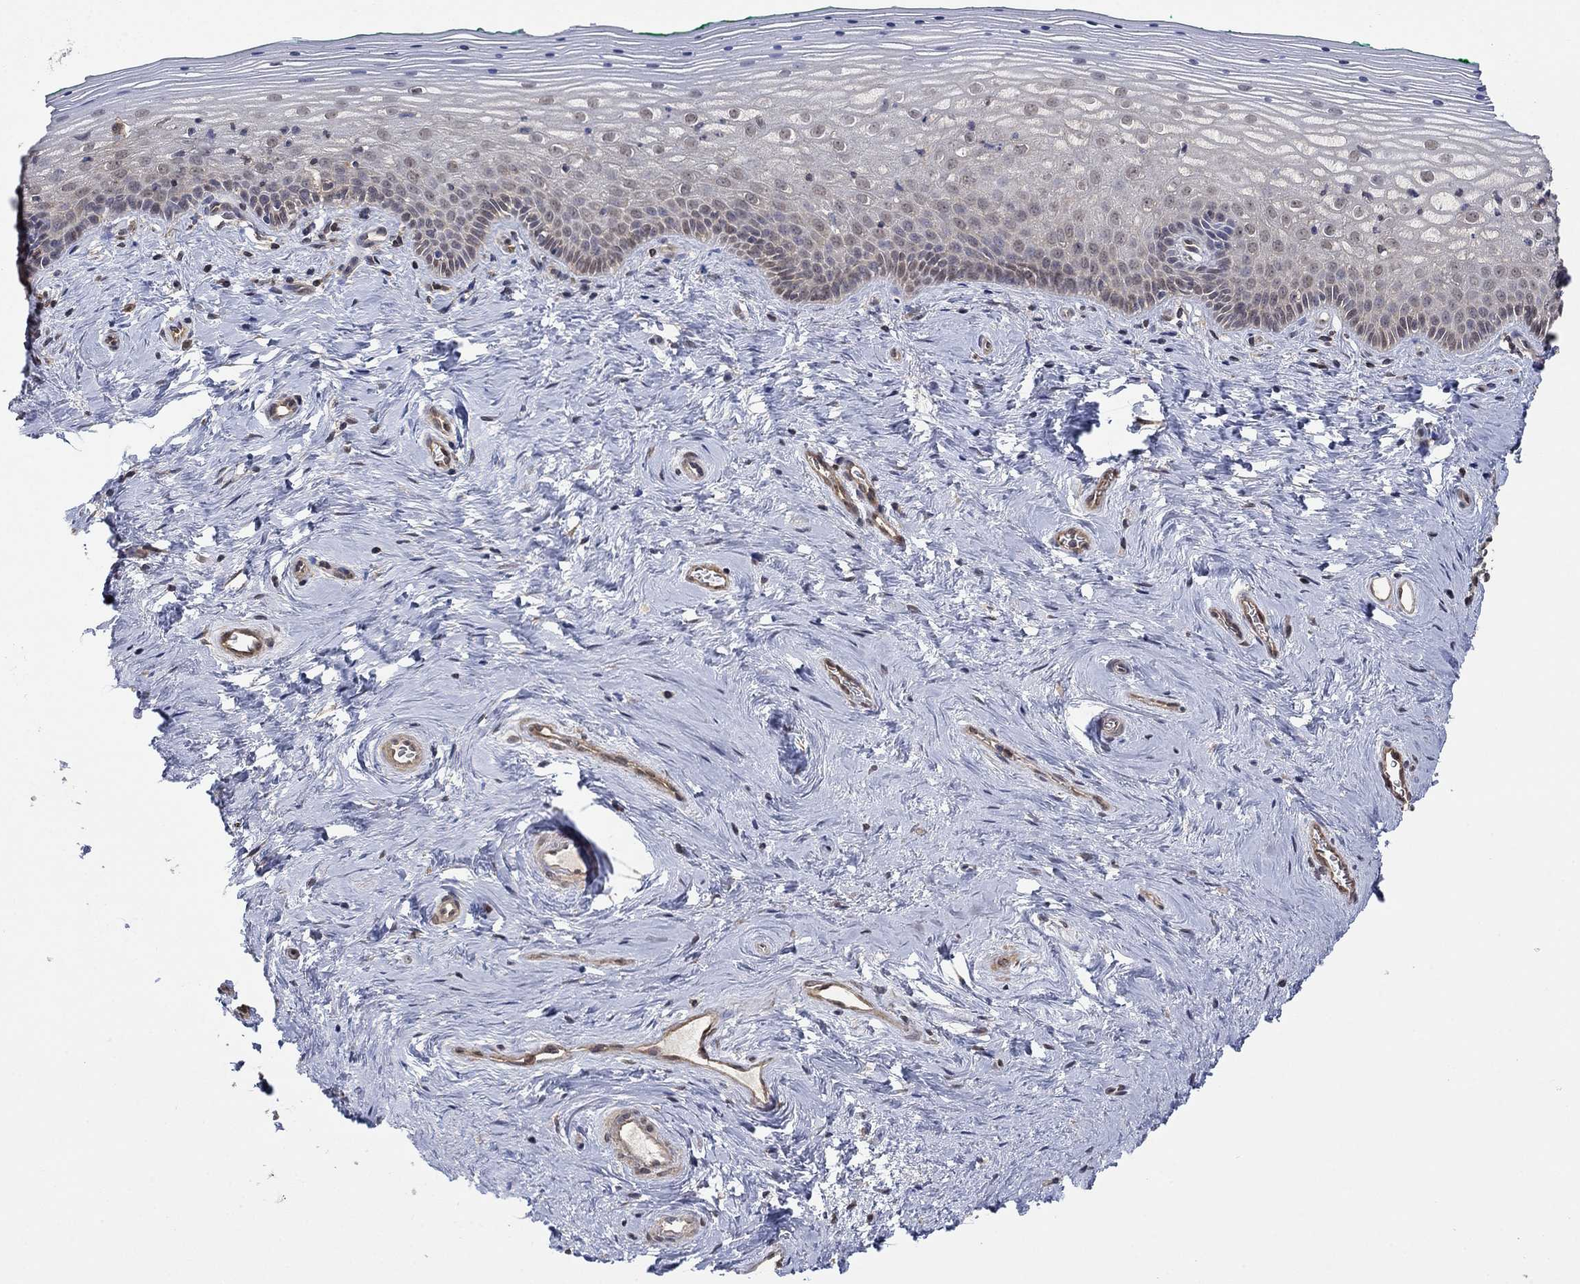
{"staining": {"intensity": "weak", "quantity": "25%-75%", "location": "nuclear"}, "tissue": "vagina", "cell_type": "Squamous epithelial cells", "image_type": "normal", "snomed": [{"axis": "morphology", "description": "Normal tissue, NOS"}, {"axis": "topography", "description": "Vagina"}], "caption": "Human vagina stained with a brown dye displays weak nuclear positive staining in about 25%-75% of squamous epithelial cells.", "gene": "RNF114", "patient": {"sex": "female", "age": 45}}